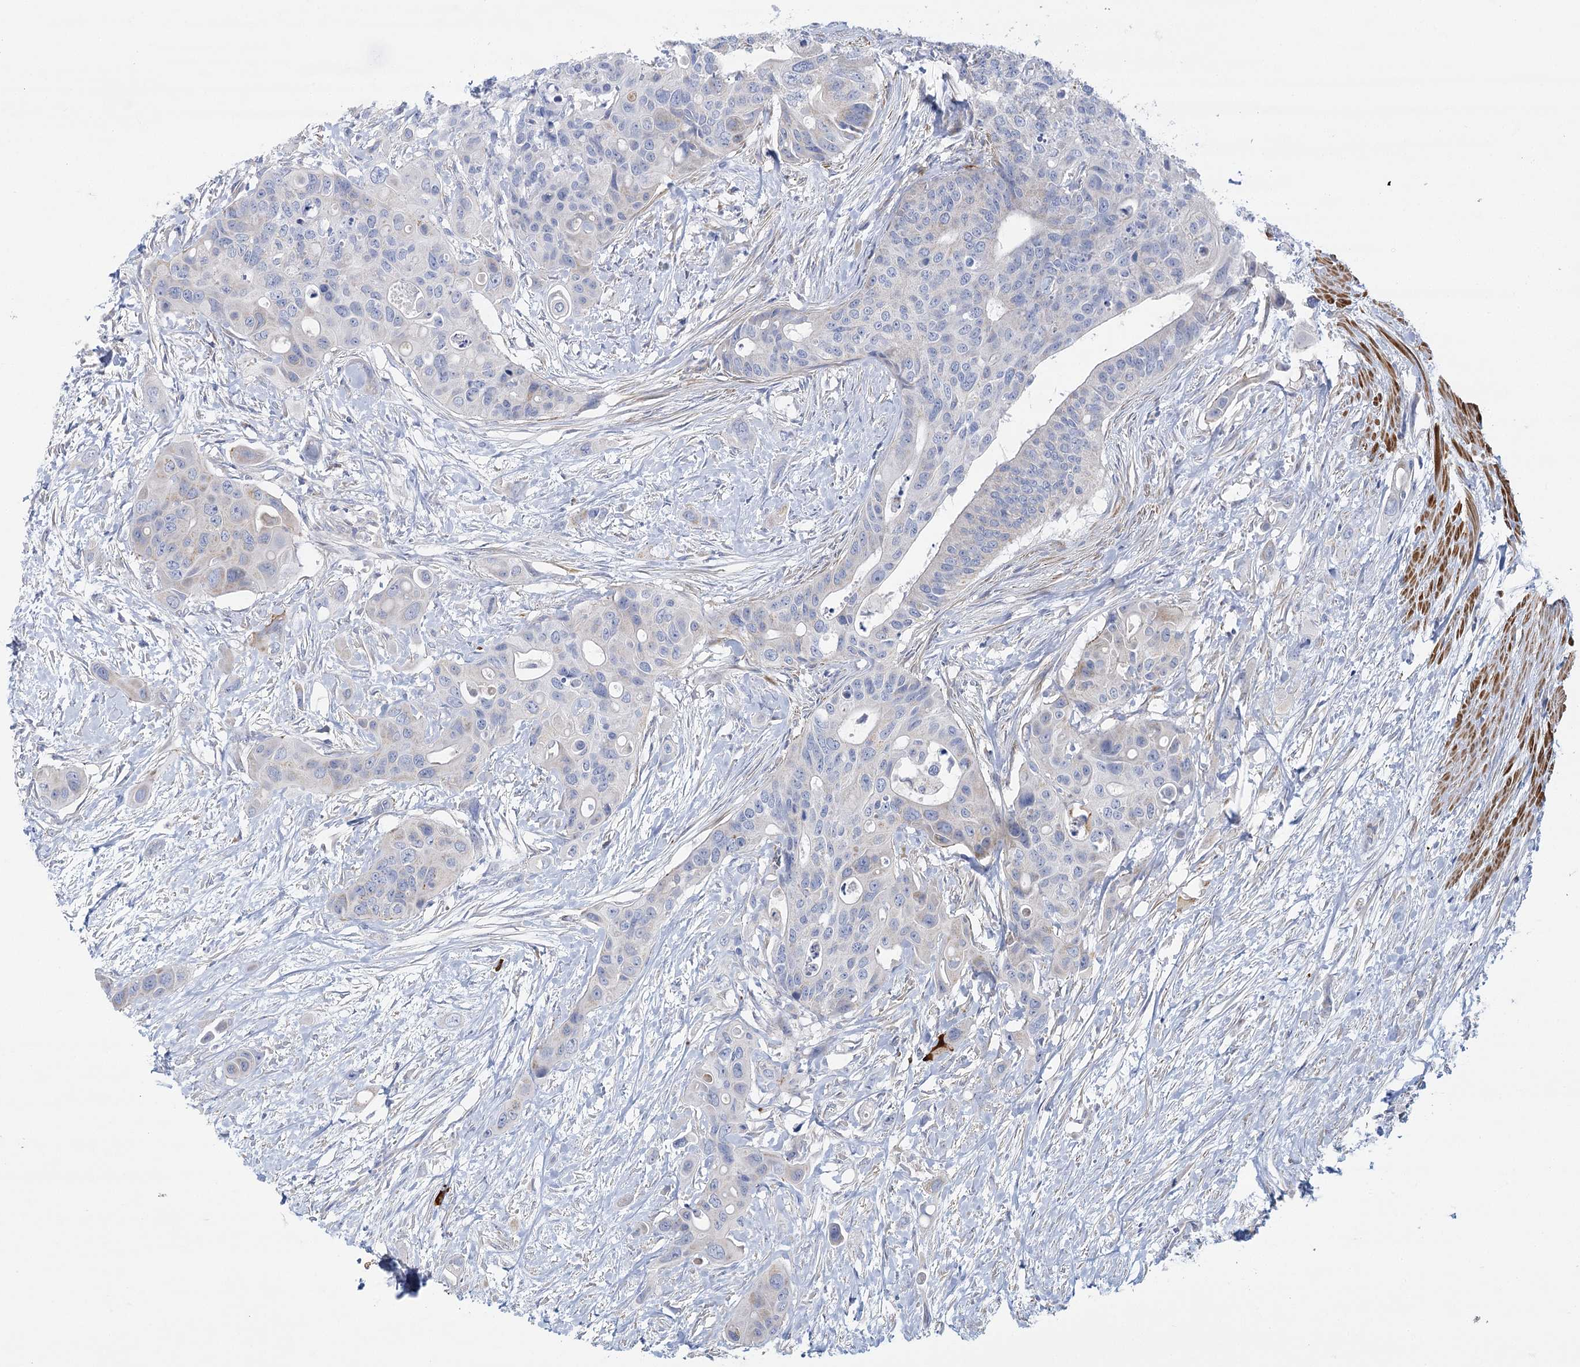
{"staining": {"intensity": "negative", "quantity": "none", "location": "none"}, "tissue": "colorectal cancer", "cell_type": "Tumor cells", "image_type": "cancer", "snomed": [{"axis": "morphology", "description": "Adenocarcinoma, NOS"}, {"axis": "topography", "description": "Colon"}], "caption": "Tumor cells show no significant protein staining in adenocarcinoma (colorectal).", "gene": "DHTKD1", "patient": {"sex": "male", "age": 77}}